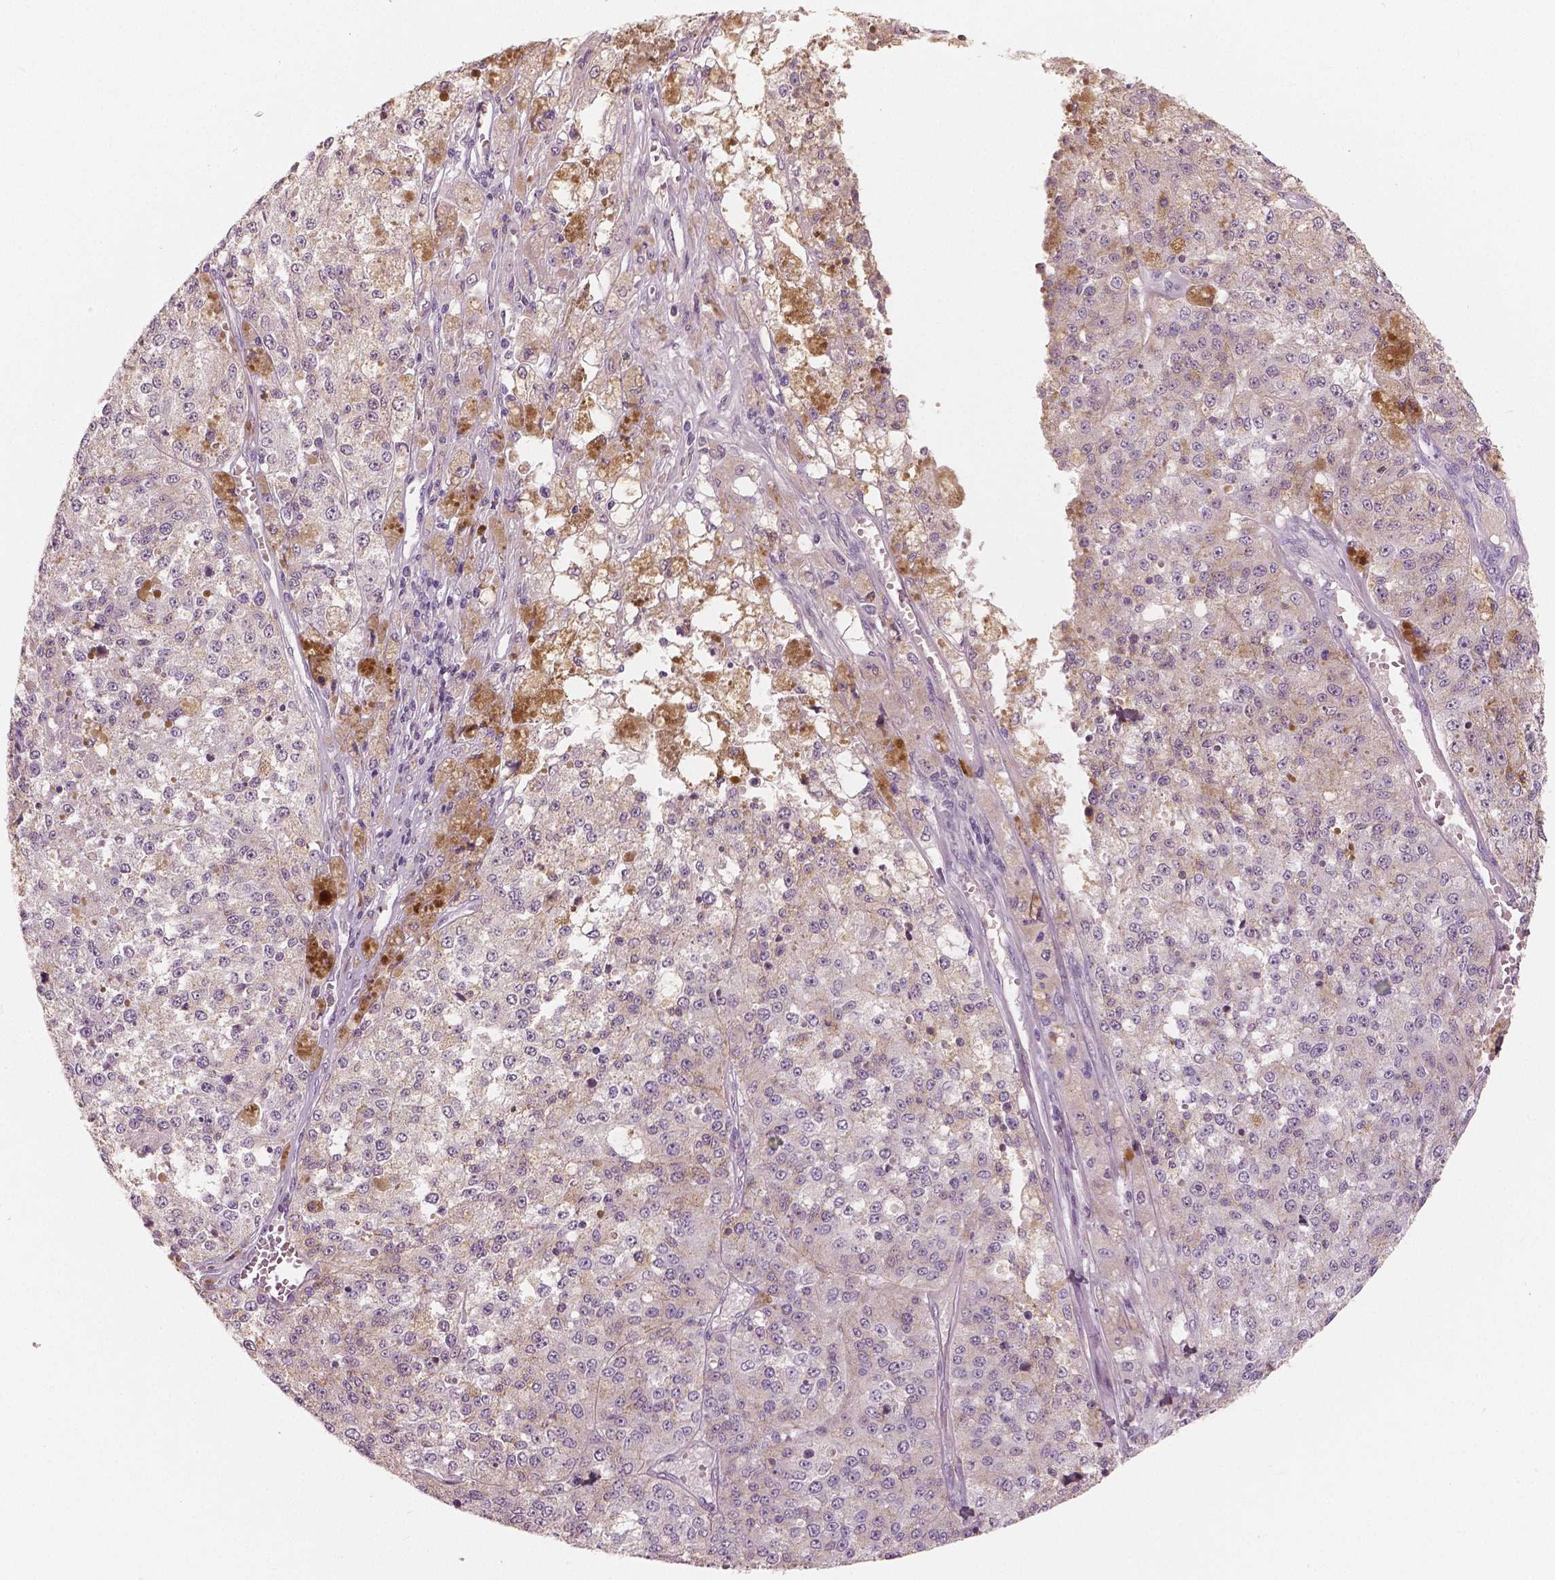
{"staining": {"intensity": "negative", "quantity": "none", "location": "none"}, "tissue": "melanoma", "cell_type": "Tumor cells", "image_type": "cancer", "snomed": [{"axis": "morphology", "description": "Malignant melanoma, Metastatic site"}, {"axis": "topography", "description": "Lymph node"}], "caption": "Immunohistochemical staining of human melanoma reveals no significant expression in tumor cells.", "gene": "KIT", "patient": {"sex": "female", "age": 64}}